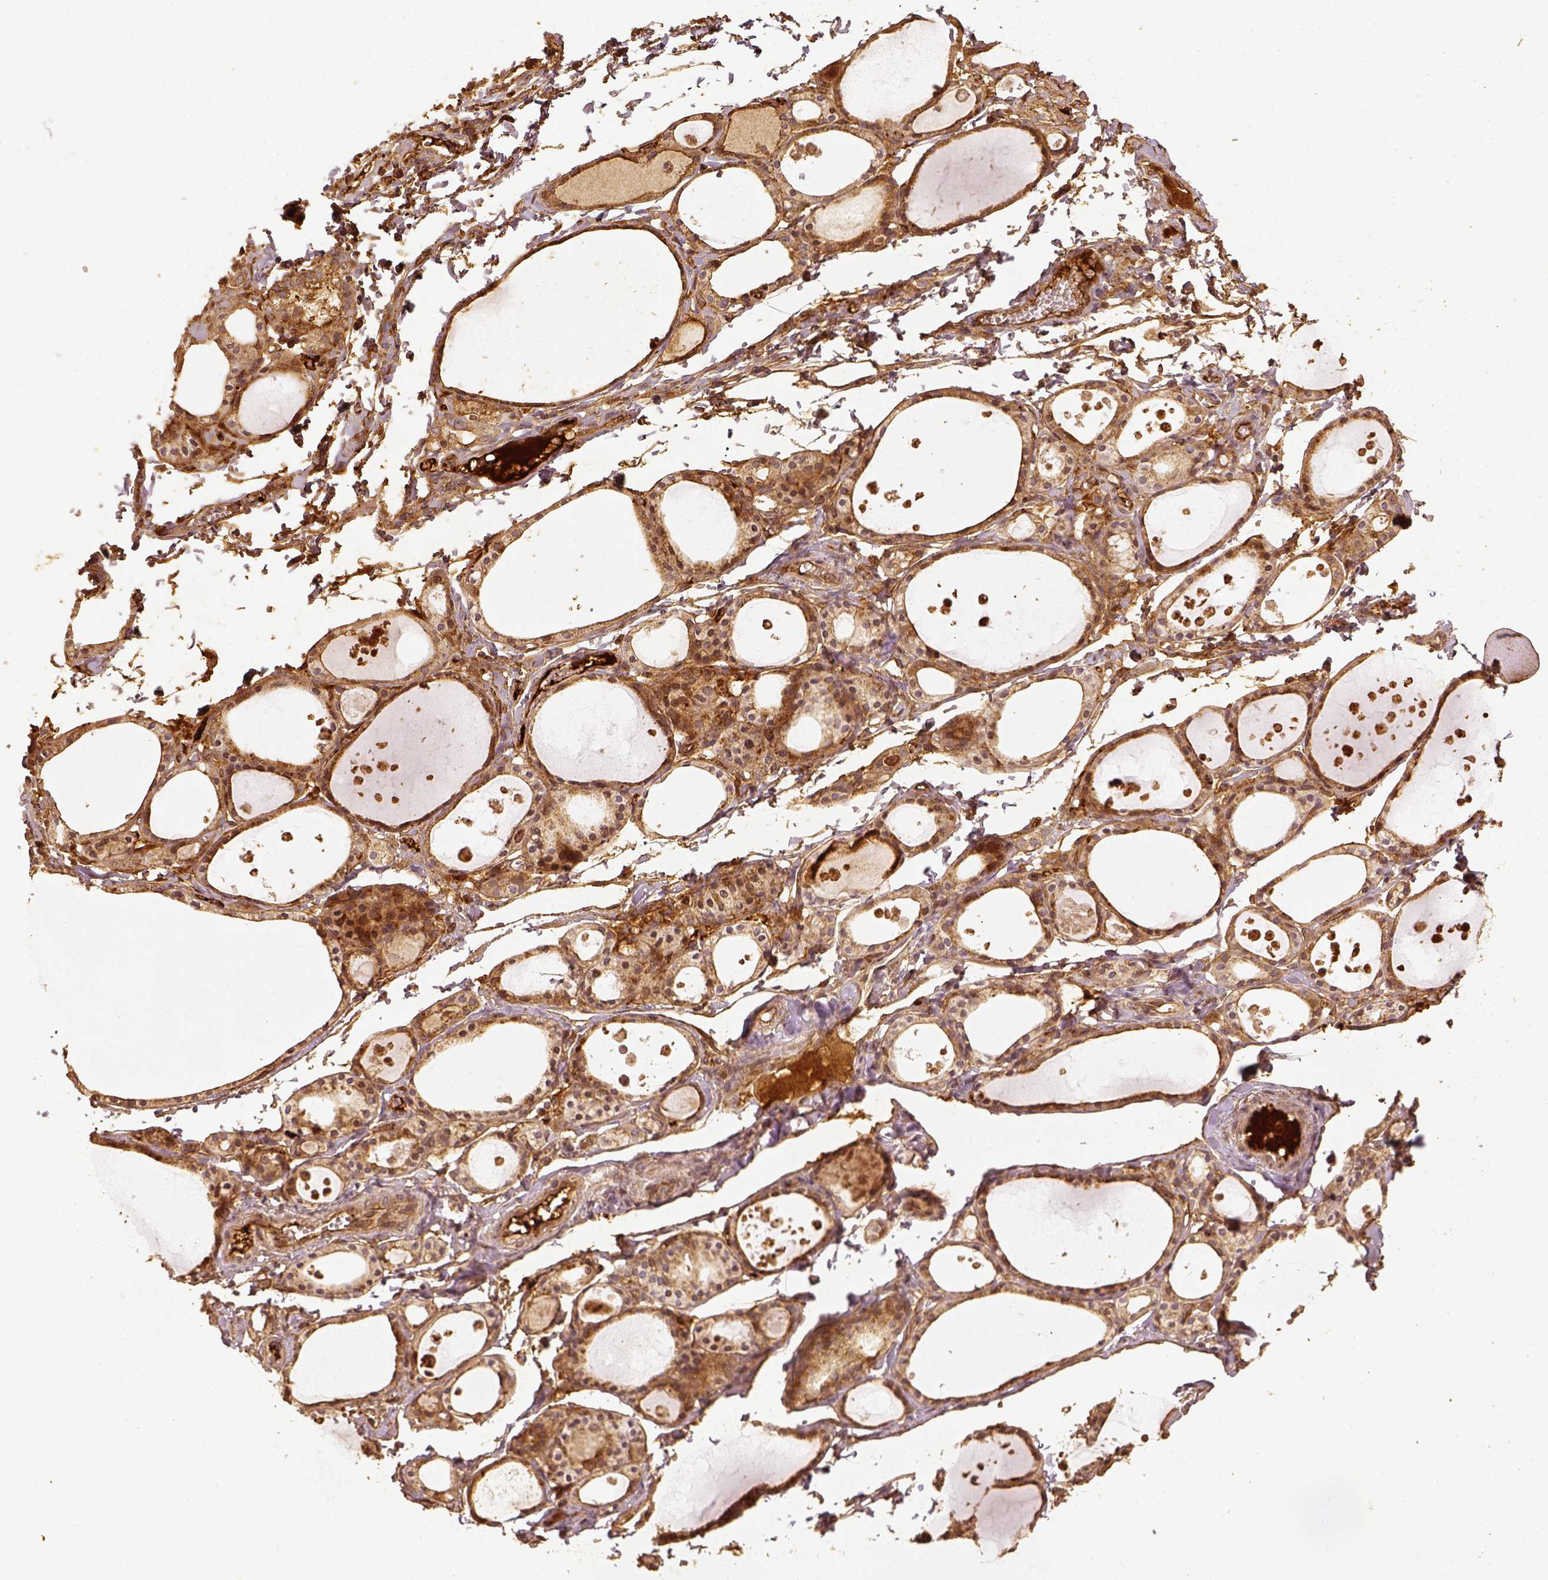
{"staining": {"intensity": "moderate", "quantity": ">75%", "location": "cytoplasmic/membranous"}, "tissue": "thyroid gland", "cell_type": "Glandular cells", "image_type": "normal", "snomed": [{"axis": "morphology", "description": "Normal tissue, NOS"}, {"axis": "topography", "description": "Thyroid gland"}], "caption": "Protein analysis of unremarkable thyroid gland exhibits moderate cytoplasmic/membranous positivity in about >75% of glandular cells. (Stains: DAB (3,3'-diaminobenzidine) in brown, nuclei in blue, Microscopy: brightfield microscopy at high magnification).", "gene": "VEGFA", "patient": {"sex": "male", "age": 68}}